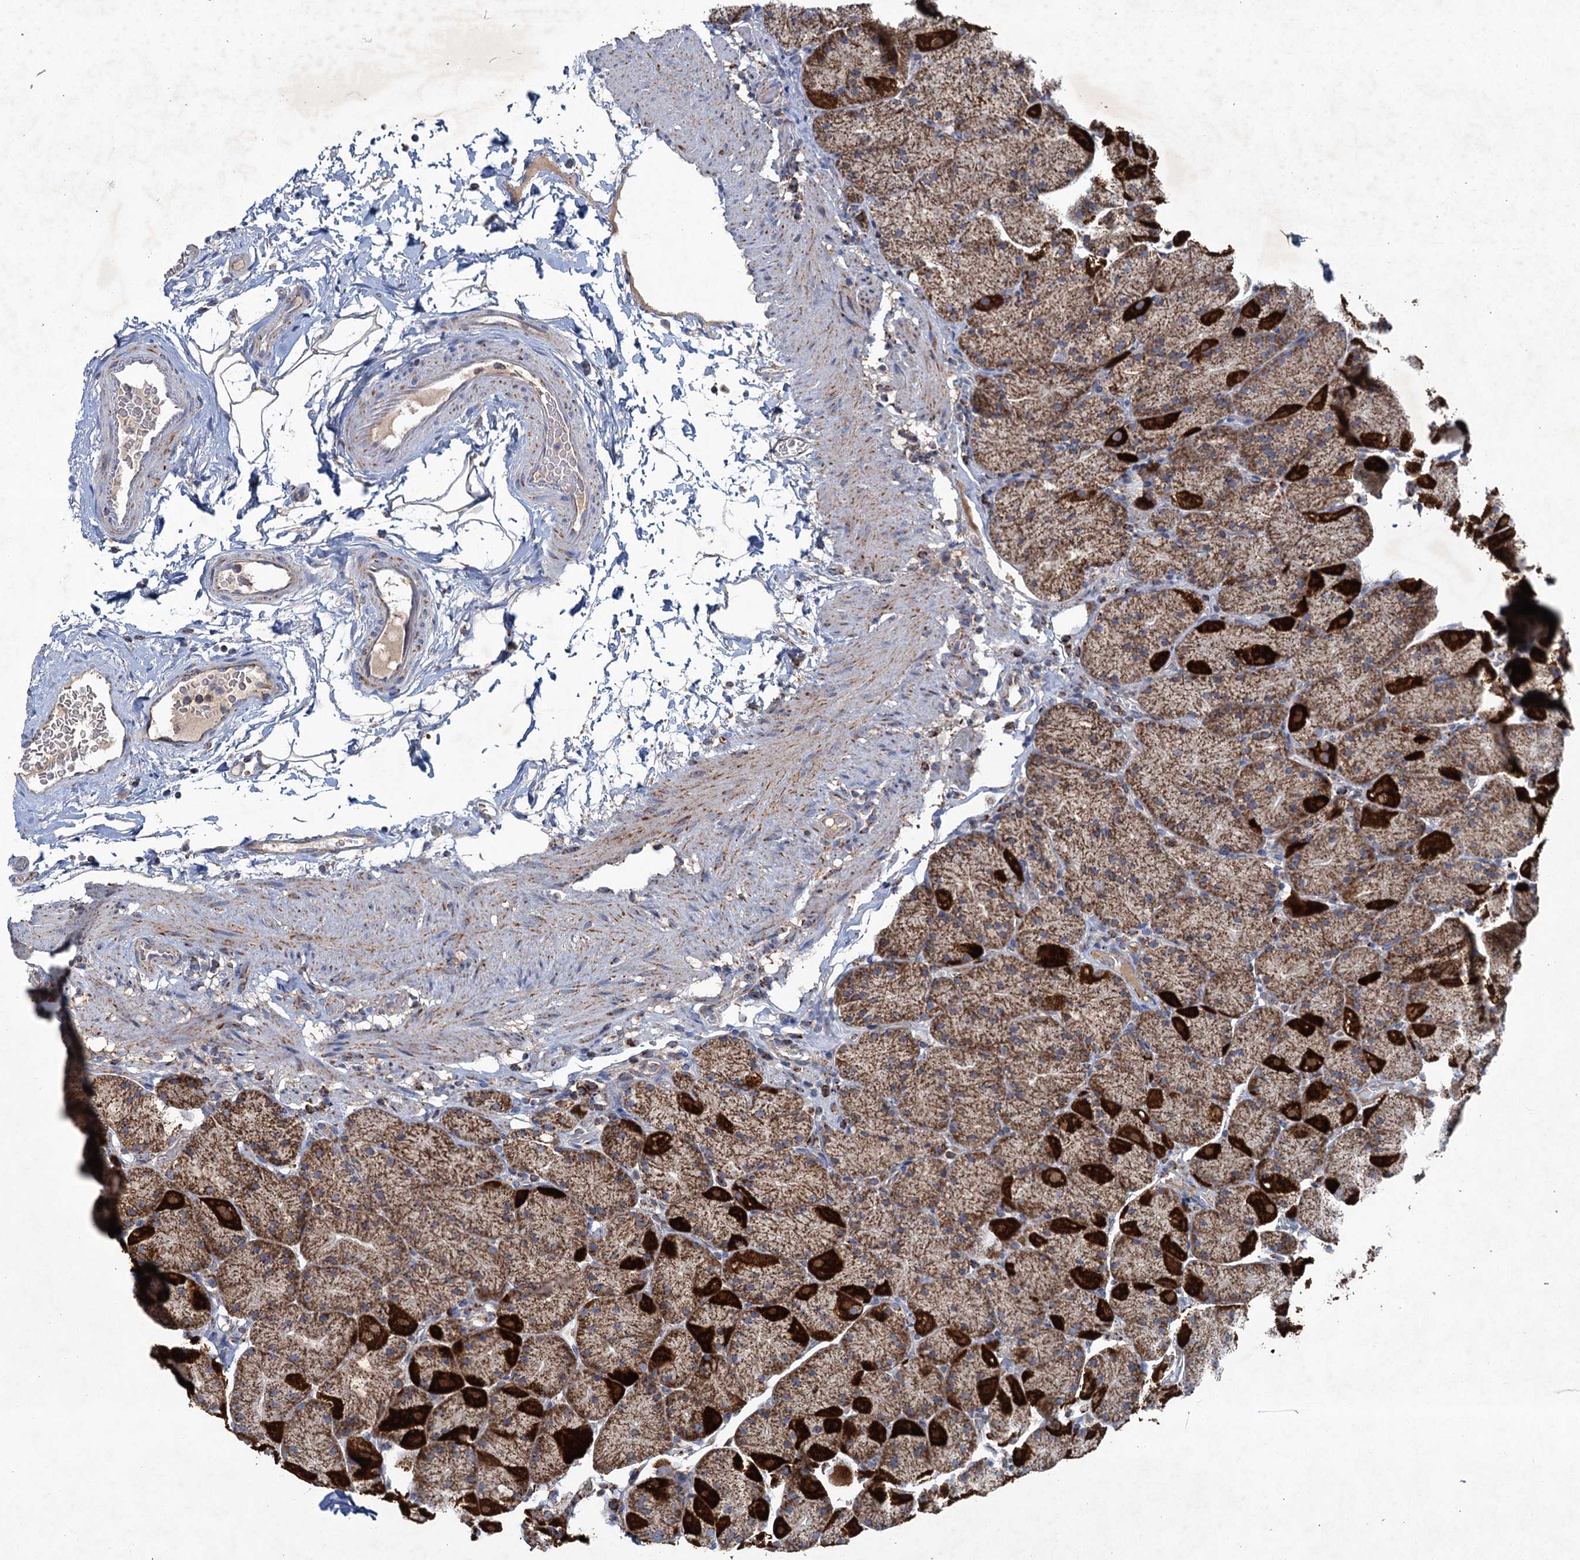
{"staining": {"intensity": "strong", "quantity": ">75%", "location": "cytoplasmic/membranous"}, "tissue": "stomach", "cell_type": "Glandular cells", "image_type": "normal", "snomed": [{"axis": "morphology", "description": "Normal tissue, NOS"}, {"axis": "topography", "description": "Stomach, upper"}, {"axis": "topography", "description": "Stomach, lower"}], "caption": "High-power microscopy captured an immunohistochemistry (IHC) image of normal stomach, revealing strong cytoplasmic/membranous positivity in approximately >75% of glandular cells.", "gene": "GTPBP3", "patient": {"sex": "male", "age": 67}}